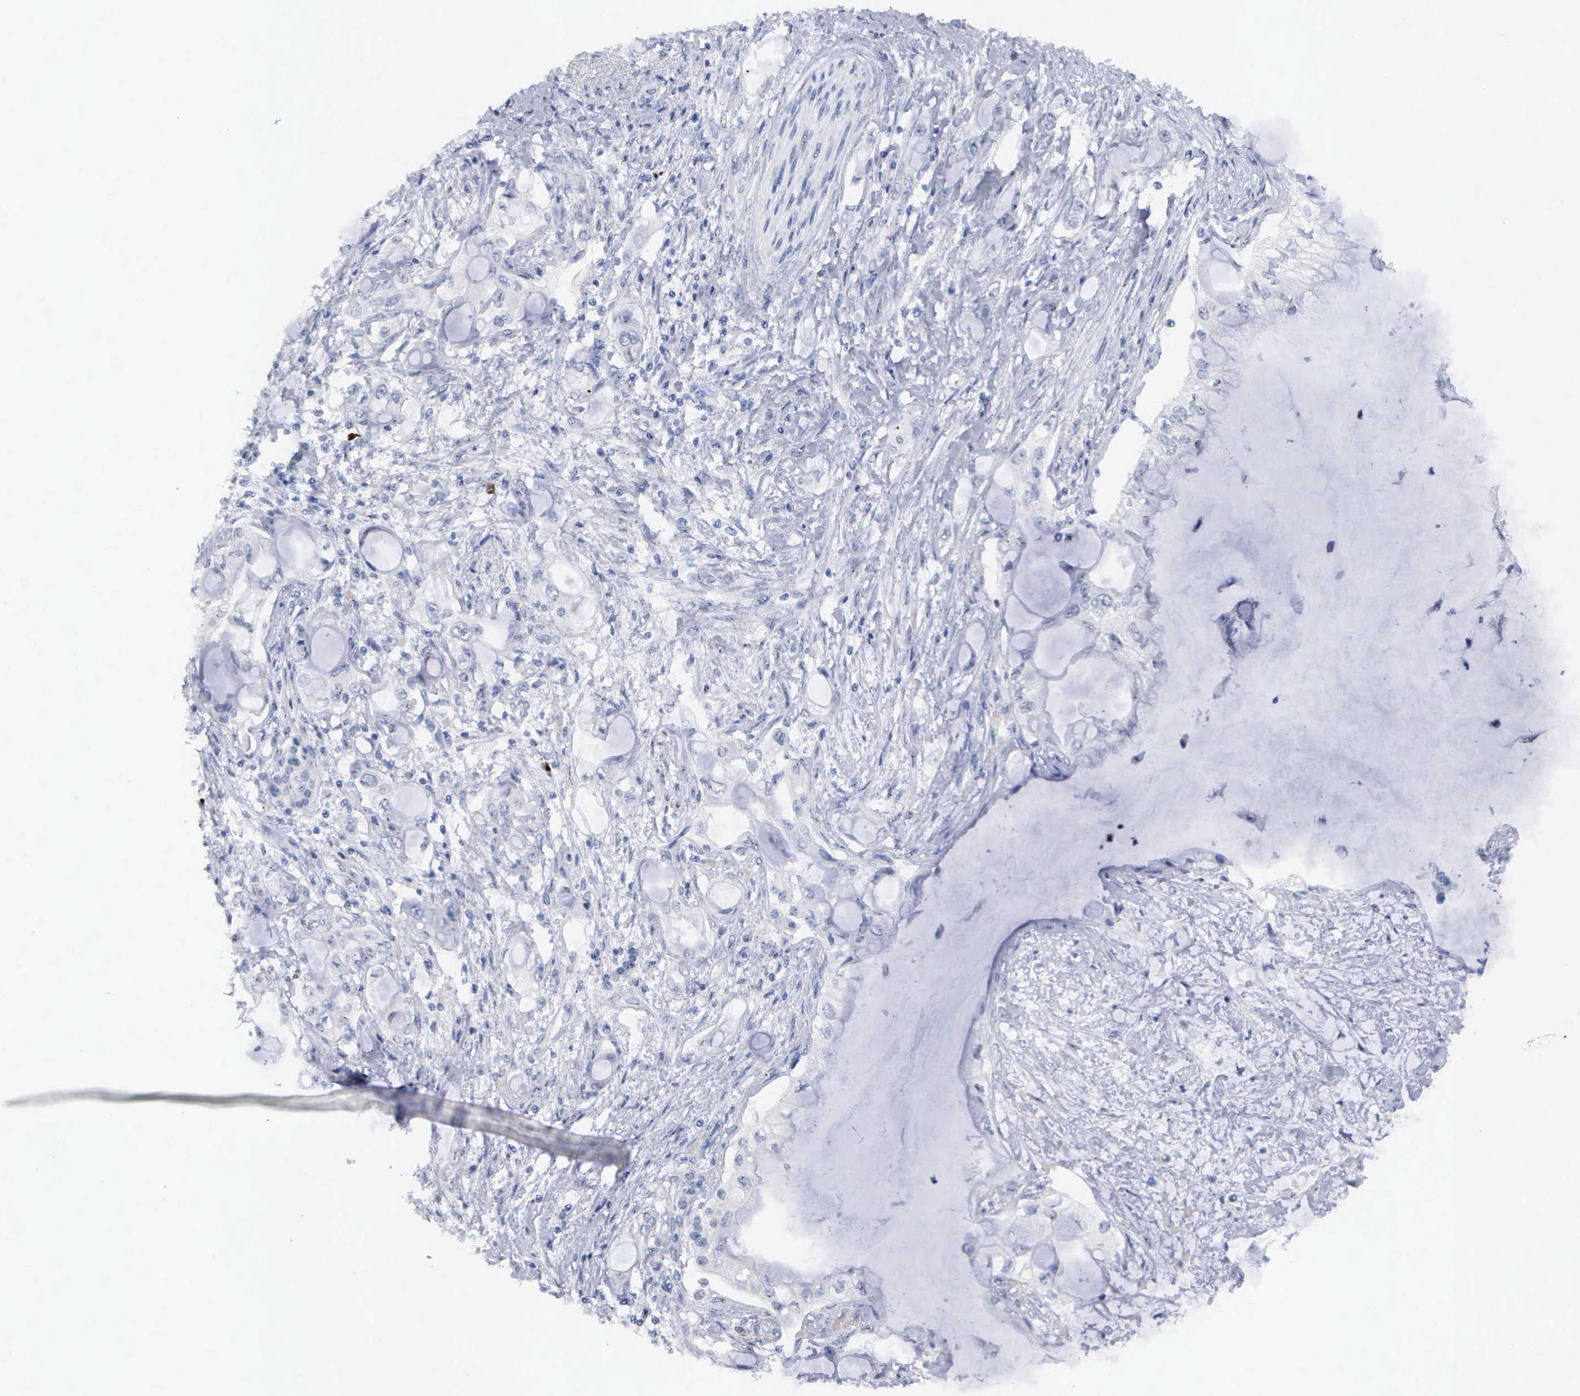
{"staining": {"intensity": "negative", "quantity": "none", "location": "none"}, "tissue": "pancreatic cancer", "cell_type": "Tumor cells", "image_type": "cancer", "snomed": [{"axis": "morphology", "description": "Adenocarcinoma, NOS"}, {"axis": "topography", "description": "Pancreas"}], "caption": "This is an IHC image of human pancreatic cancer. There is no staining in tumor cells.", "gene": "ASPHD2", "patient": {"sex": "female", "age": 70}}